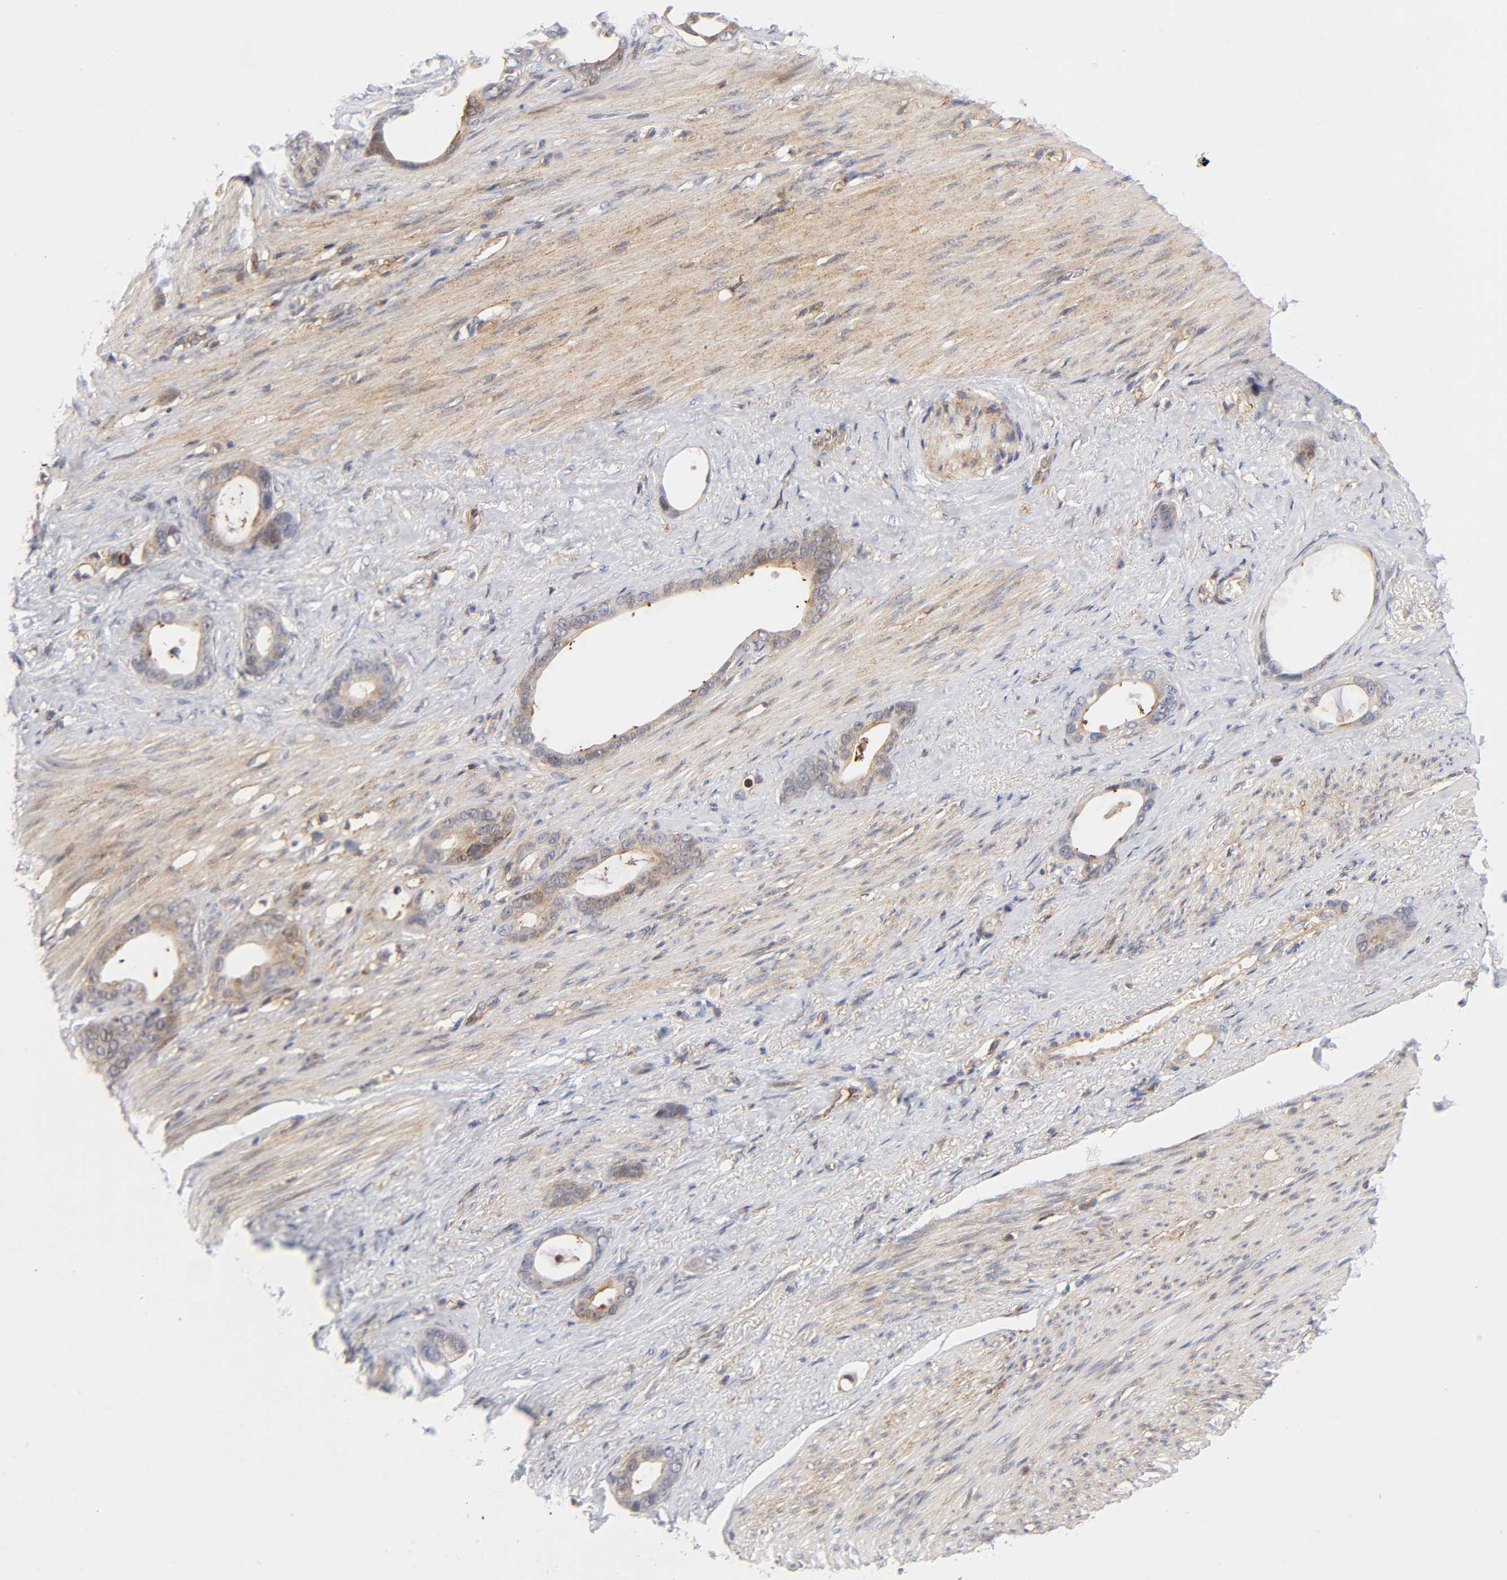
{"staining": {"intensity": "weak", "quantity": ">75%", "location": "cytoplasmic/membranous"}, "tissue": "stomach cancer", "cell_type": "Tumor cells", "image_type": "cancer", "snomed": [{"axis": "morphology", "description": "Adenocarcinoma, NOS"}, {"axis": "topography", "description": "Stomach"}], "caption": "Stomach cancer (adenocarcinoma) was stained to show a protein in brown. There is low levels of weak cytoplasmic/membranous positivity in about >75% of tumor cells.", "gene": "ANXA7", "patient": {"sex": "female", "age": 75}}